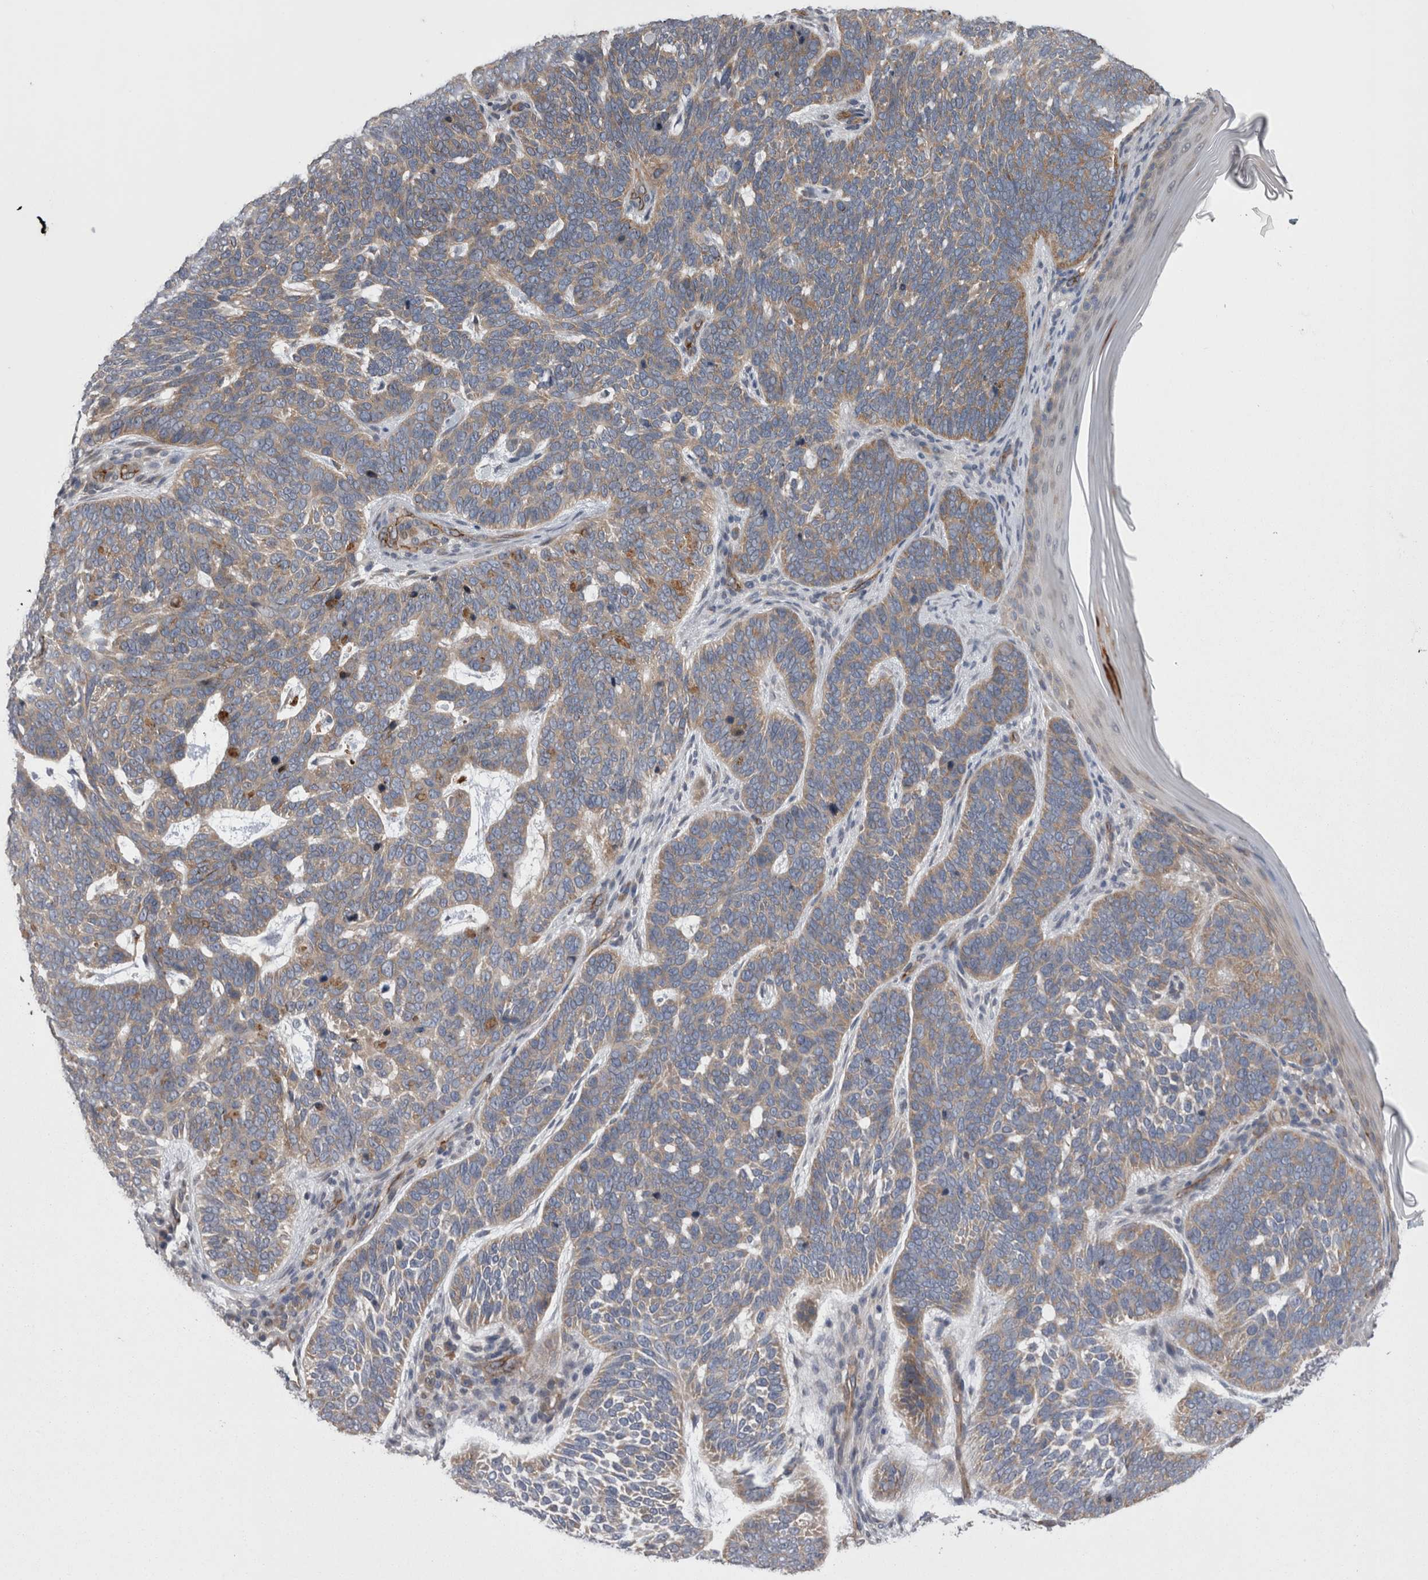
{"staining": {"intensity": "weak", "quantity": "25%-75%", "location": "cytoplasmic/membranous"}, "tissue": "skin cancer", "cell_type": "Tumor cells", "image_type": "cancer", "snomed": [{"axis": "morphology", "description": "Basal cell carcinoma"}, {"axis": "topography", "description": "Skin"}], "caption": "Skin cancer stained for a protein (brown) exhibits weak cytoplasmic/membranous positive staining in about 25%-75% of tumor cells.", "gene": "DDX6", "patient": {"sex": "female", "age": 85}}